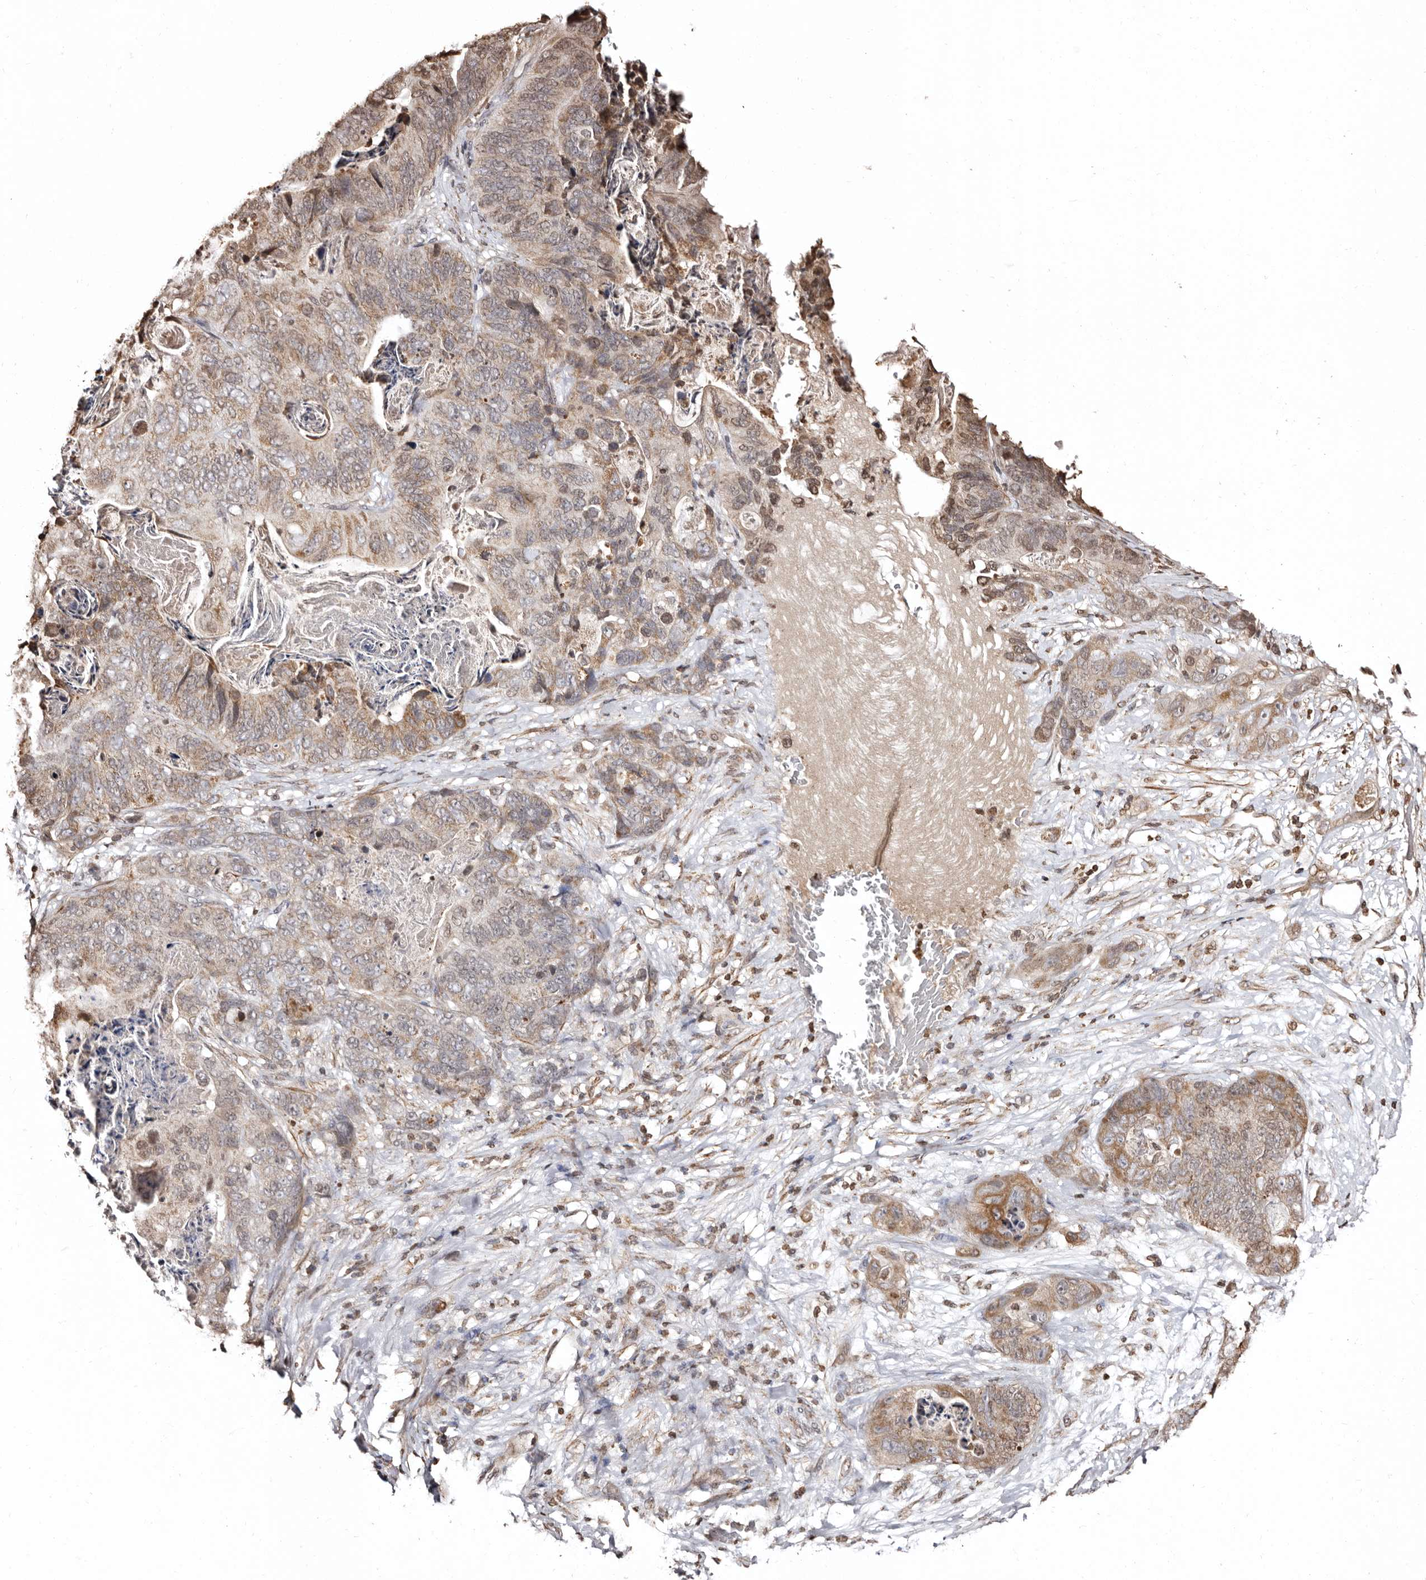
{"staining": {"intensity": "weak", "quantity": ">75%", "location": "cytoplasmic/membranous,nuclear"}, "tissue": "stomach cancer", "cell_type": "Tumor cells", "image_type": "cancer", "snomed": [{"axis": "morphology", "description": "Normal tissue, NOS"}, {"axis": "morphology", "description": "Adenocarcinoma, NOS"}, {"axis": "topography", "description": "Stomach"}], "caption": "Stomach cancer stained for a protein (brown) exhibits weak cytoplasmic/membranous and nuclear positive expression in about >75% of tumor cells.", "gene": "CCDC190", "patient": {"sex": "female", "age": 89}}